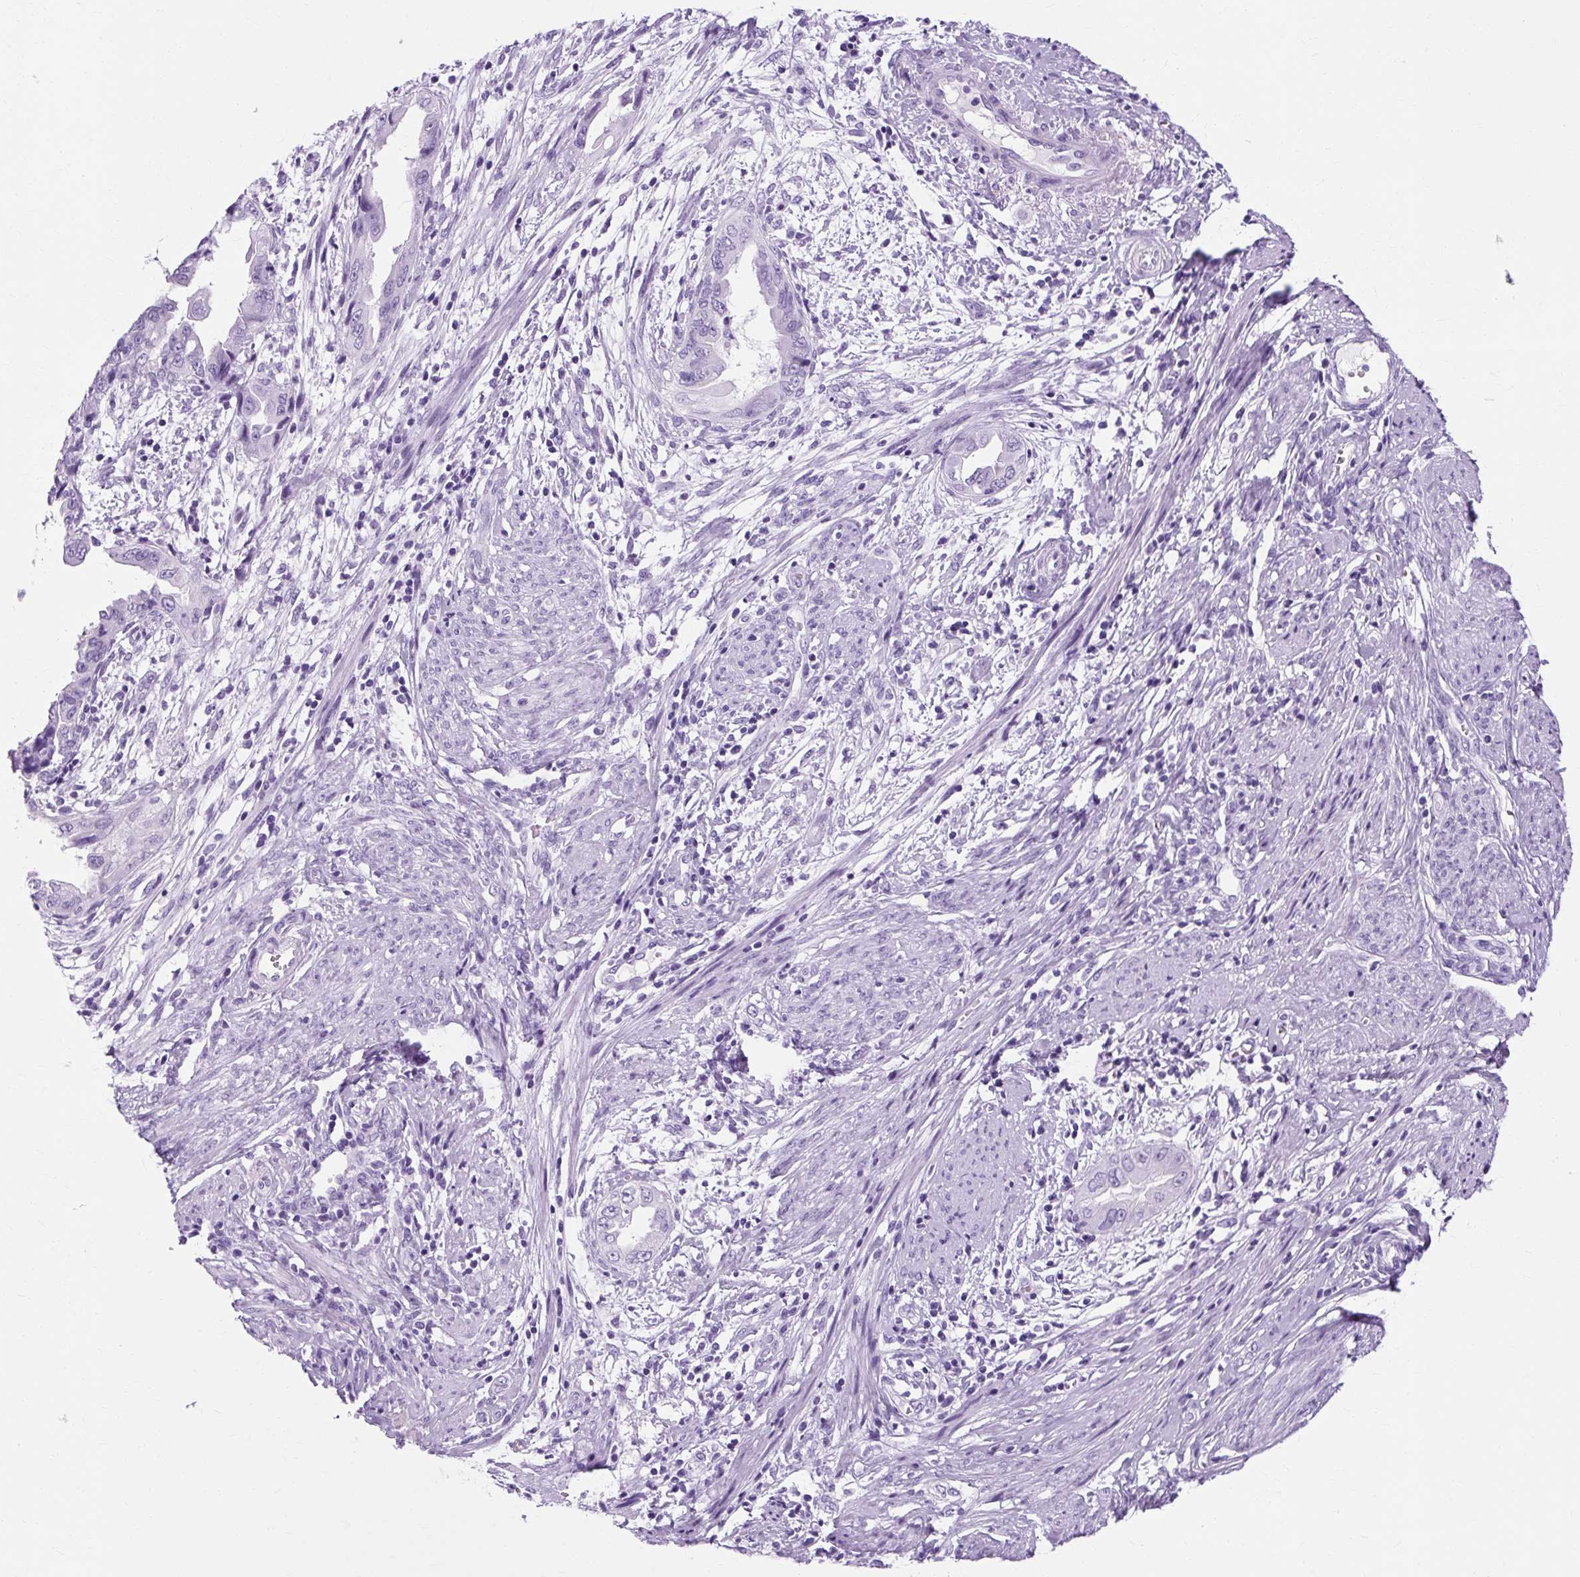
{"staining": {"intensity": "negative", "quantity": "none", "location": "none"}, "tissue": "endometrial cancer", "cell_type": "Tumor cells", "image_type": "cancer", "snomed": [{"axis": "morphology", "description": "Adenocarcinoma, NOS"}, {"axis": "topography", "description": "Endometrium"}], "caption": "Tumor cells show no significant protein positivity in adenocarcinoma (endometrial).", "gene": "TMEM89", "patient": {"sex": "female", "age": 57}}